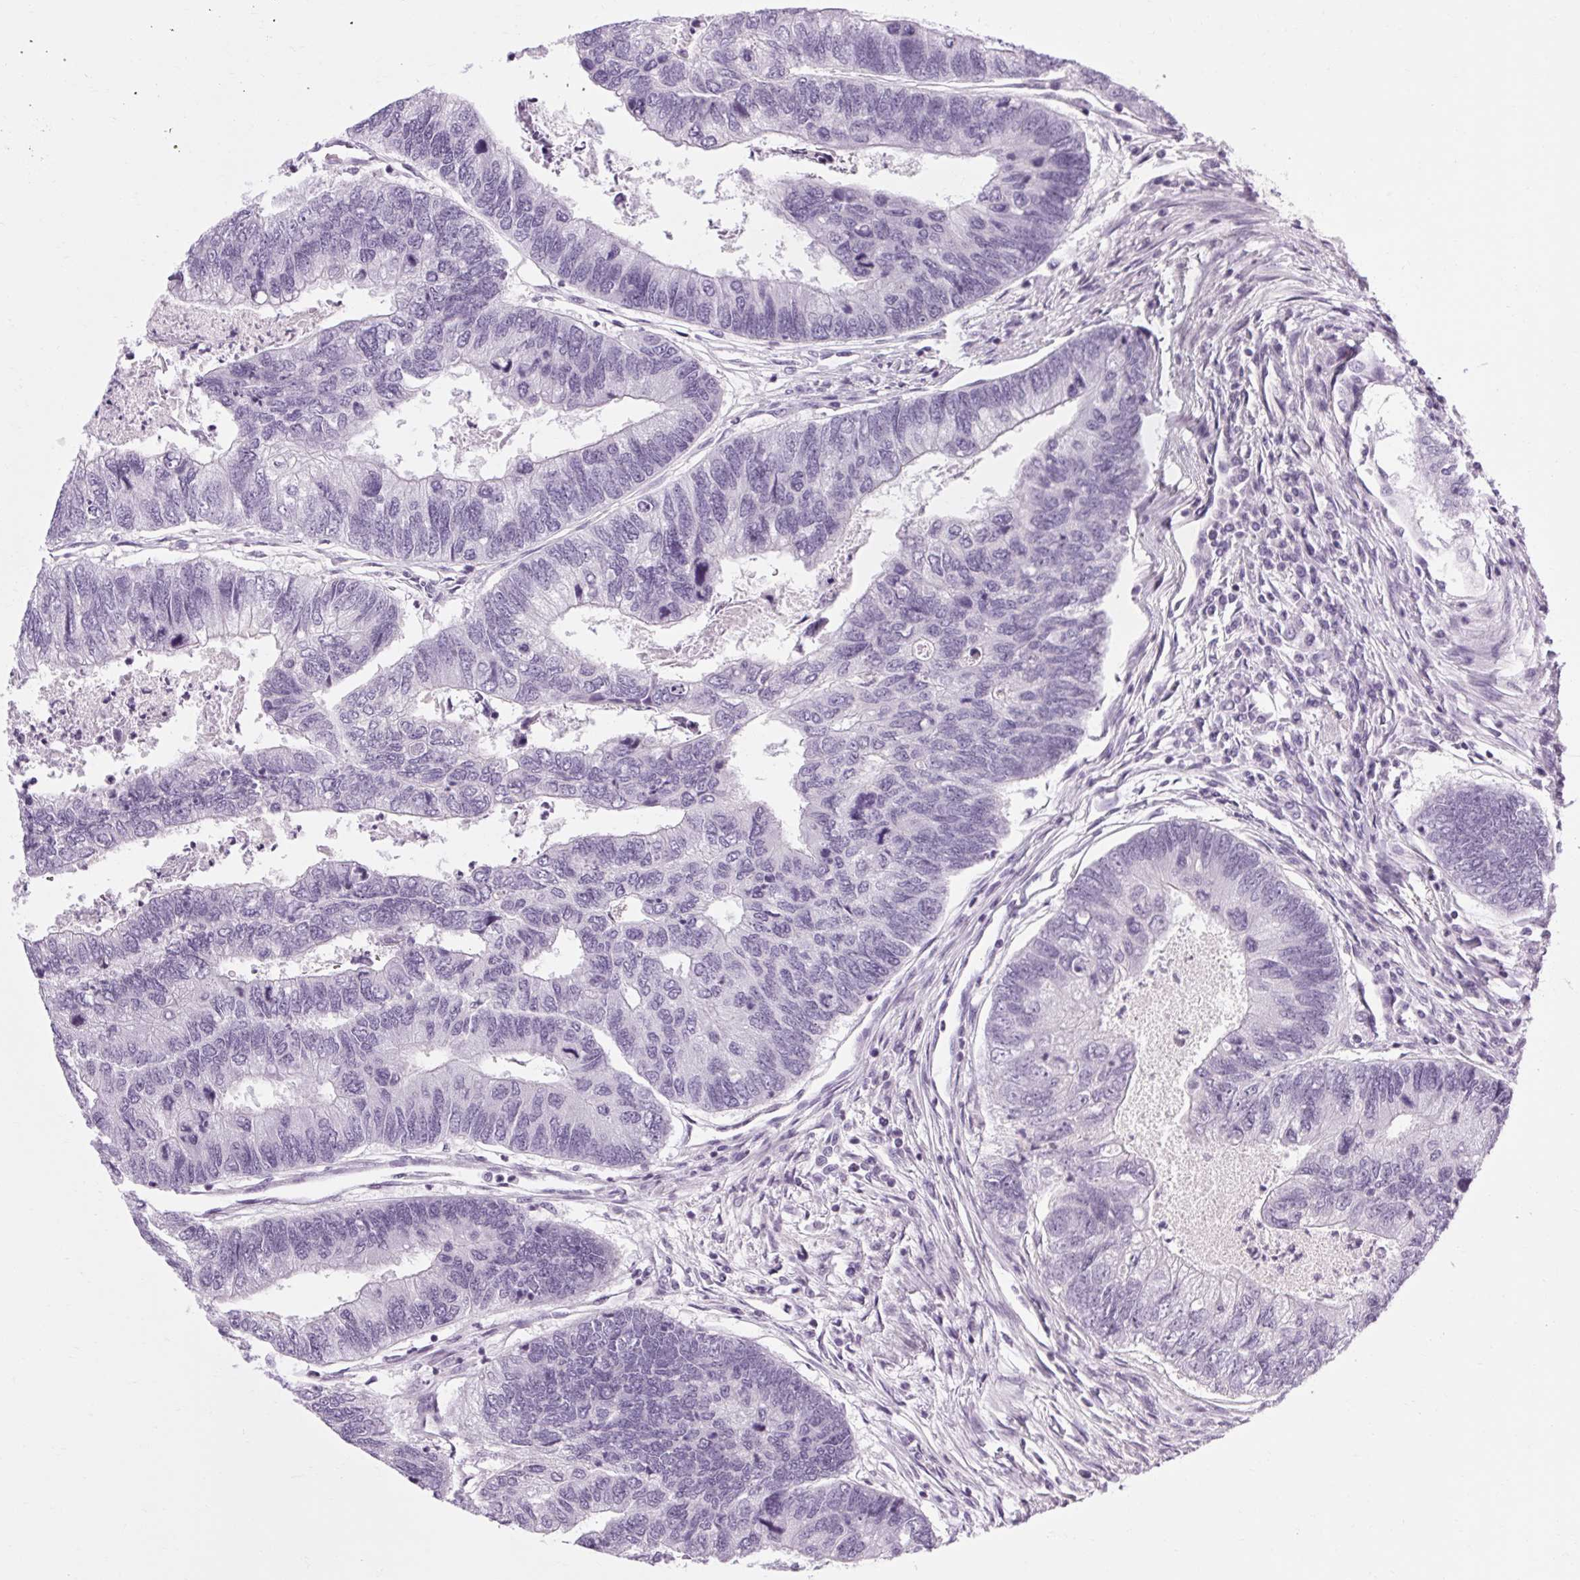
{"staining": {"intensity": "negative", "quantity": "none", "location": "none"}, "tissue": "colorectal cancer", "cell_type": "Tumor cells", "image_type": "cancer", "snomed": [{"axis": "morphology", "description": "Adenocarcinoma, NOS"}, {"axis": "topography", "description": "Colon"}], "caption": "High magnification brightfield microscopy of colorectal adenocarcinoma stained with DAB (3,3'-diaminobenzidine) (brown) and counterstained with hematoxylin (blue): tumor cells show no significant positivity.", "gene": "POMC", "patient": {"sex": "female", "age": 67}}